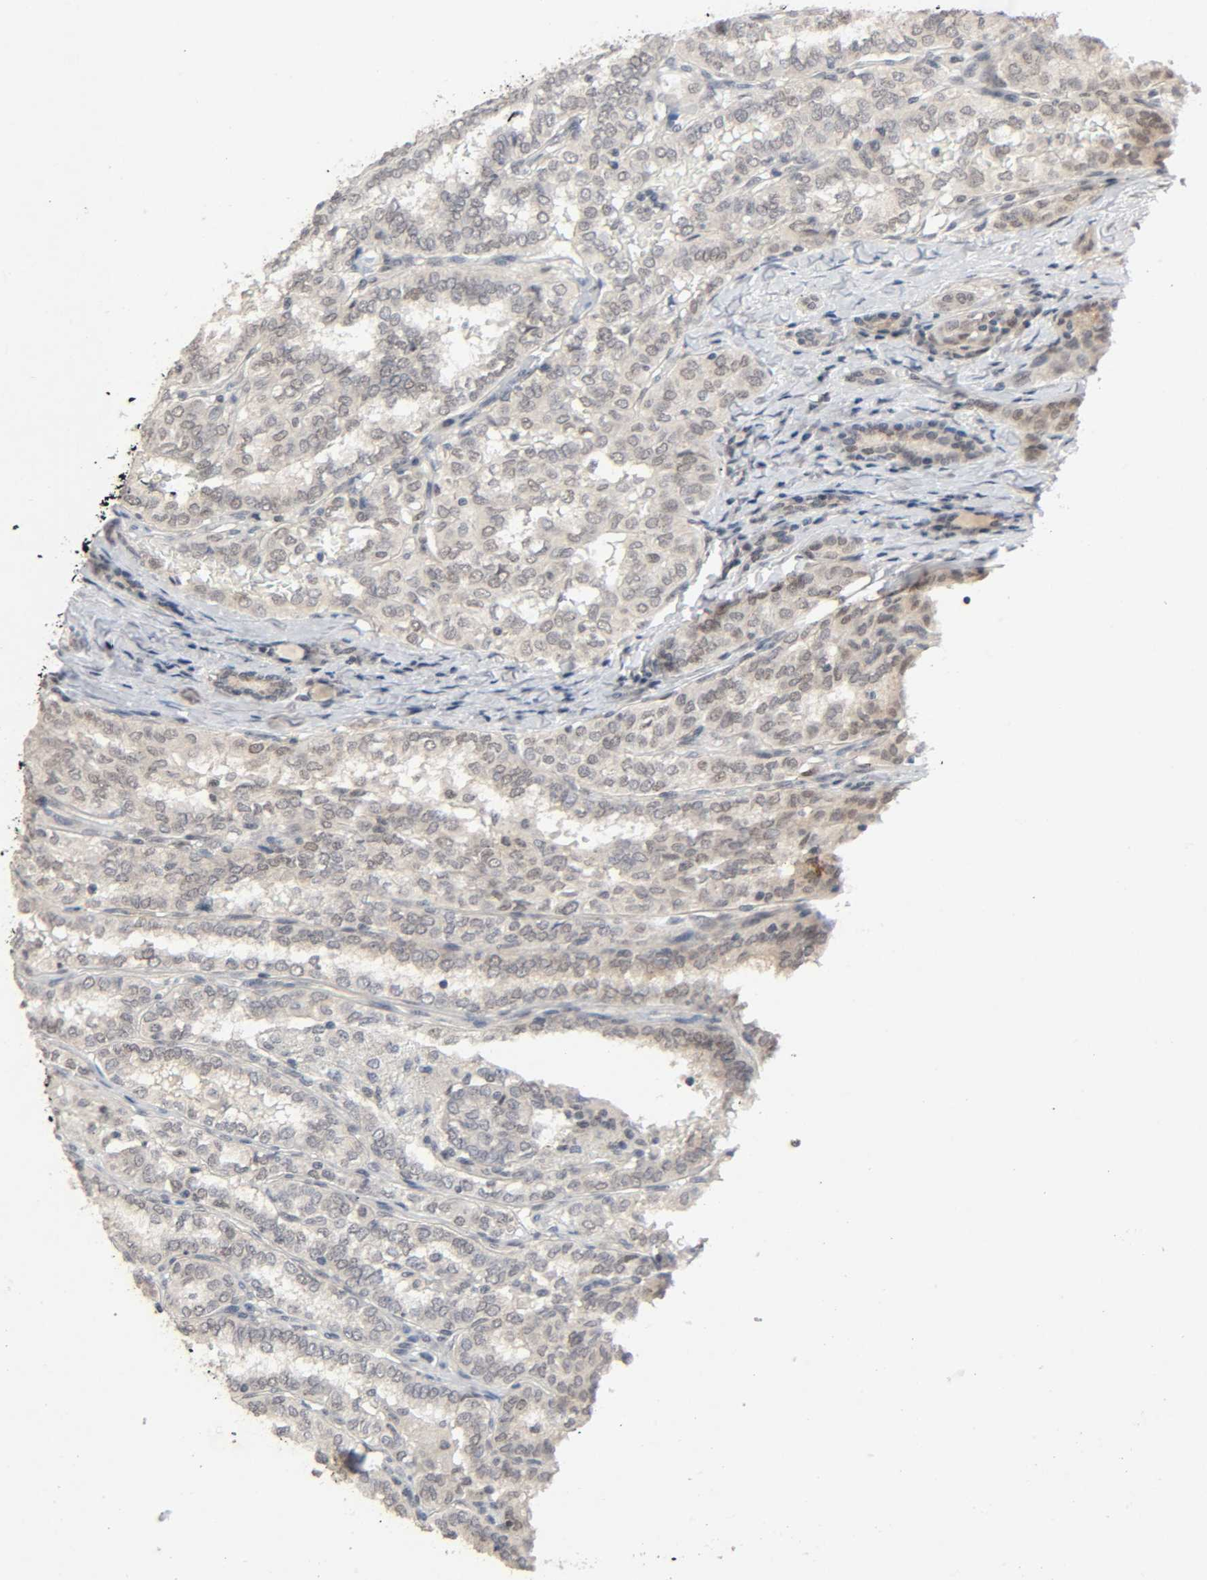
{"staining": {"intensity": "weak", "quantity": "25%-75%", "location": "nuclear"}, "tissue": "thyroid cancer", "cell_type": "Tumor cells", "image_type": "cancer", "snomed": [{"axis": "morphology", "description": "Papillary adenocarcinoma, NOS"}, {"axis": "topography", "description": "Thyroid gland"}], "caption": "Immunohistochemistry (DAB) staining of thyroid cancer (papillary adenocarcinoma) displays weak nuclear protein positivity in approximately 25%-75% of tumor cells.", "gene": "MAPKAPK5", "patient": {"sex": "female", "age": 30}}